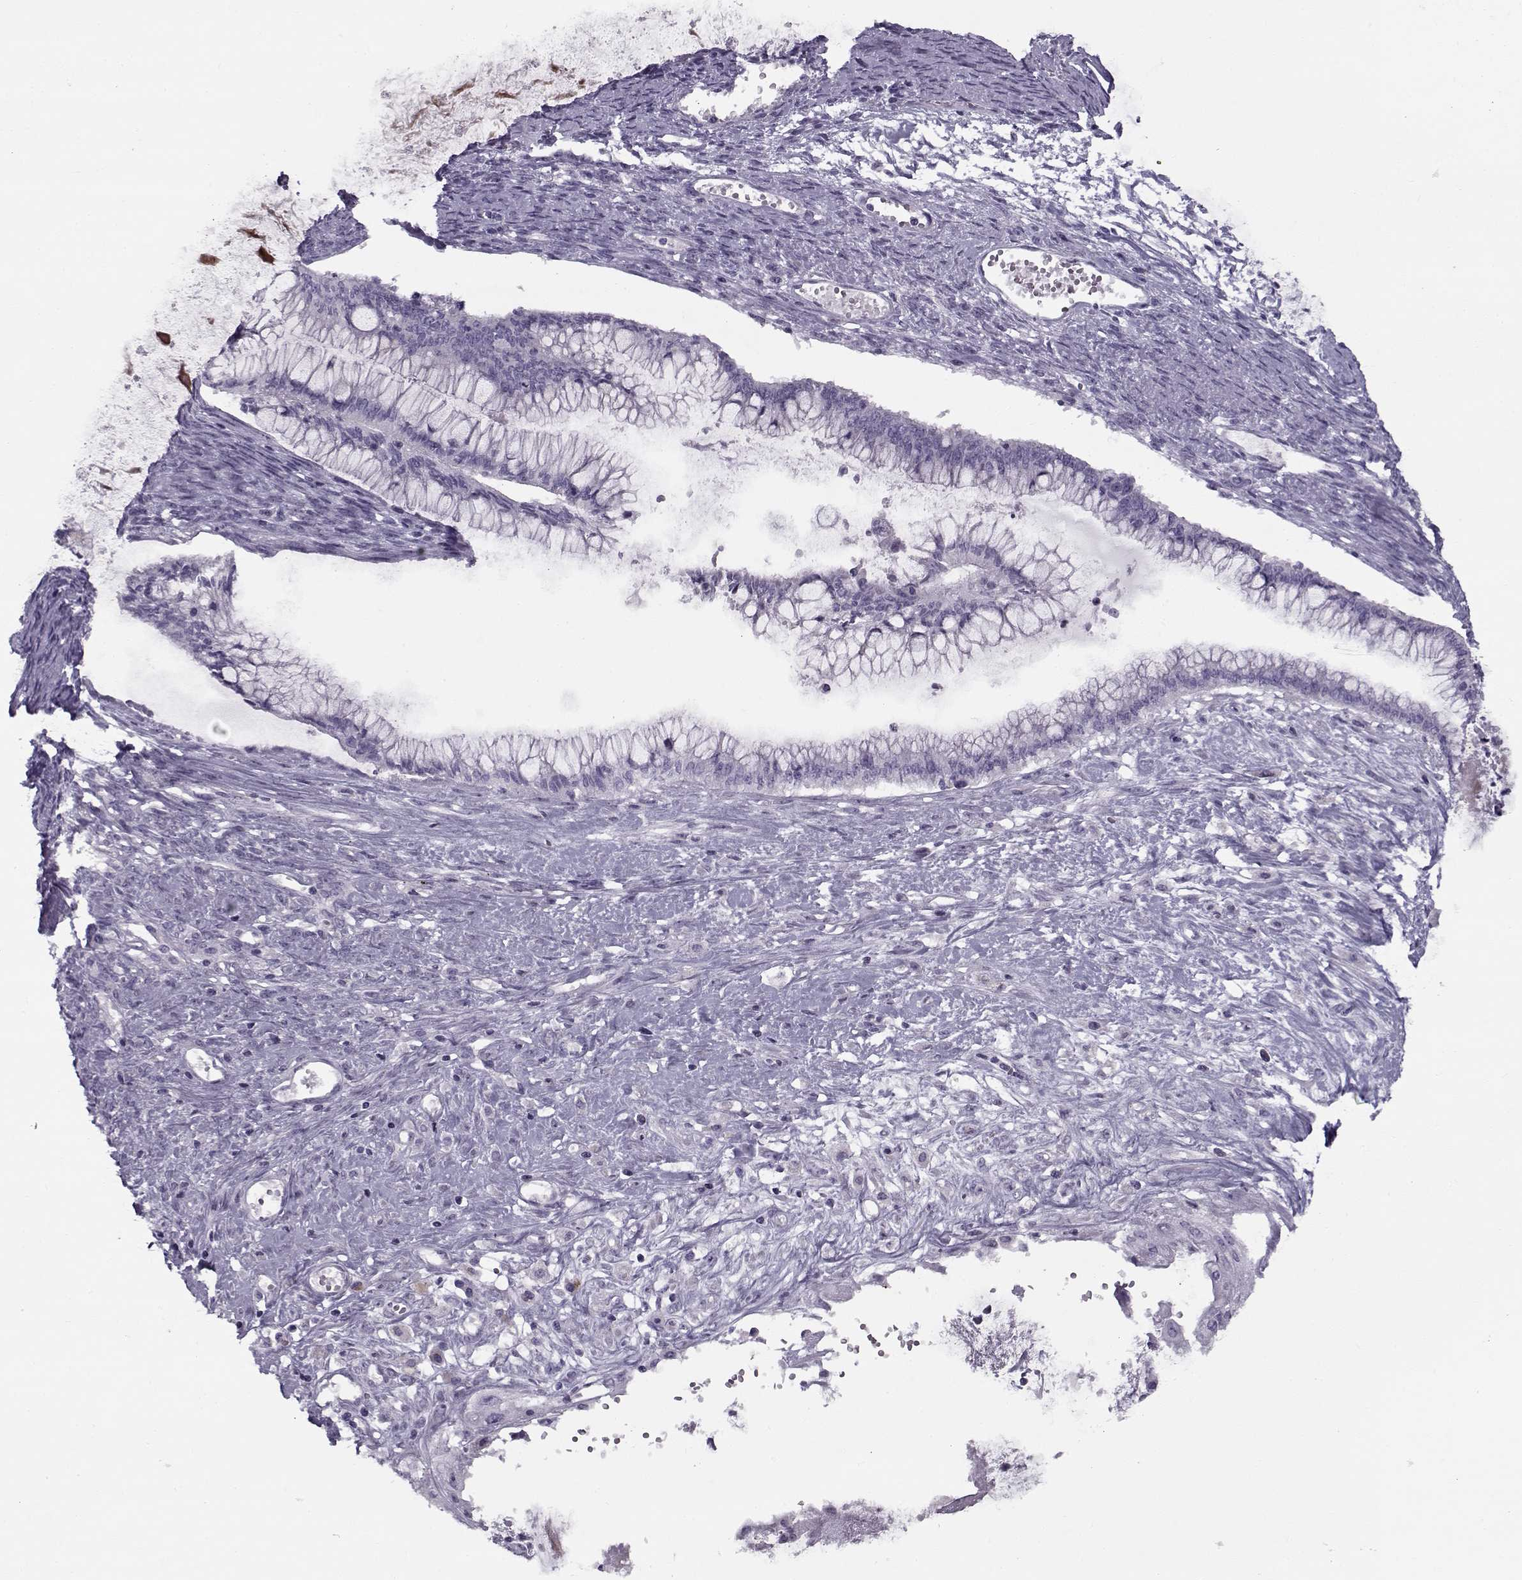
{"staining": {"intensity": "negative", "quantity": "none", "location": "none"}, "tissue": "ovarian cancer", "cell_type": "Tumor cells", "image_type": "cancer", "snomed": [{"axis": "morphology", "description": "Cystadenocarcinoma, mucinous, NOS"}, {"axis": "topography", "description": "Ovary"}], "caption": "This is an immunohistochemistry (IHC) histopathology image of ovarian cancer (mucinous cystadenocarcinoma). There is no expression in tumor cells.", "gene": "PP2D1", "patient": {"sex": "female", "age": 67}}